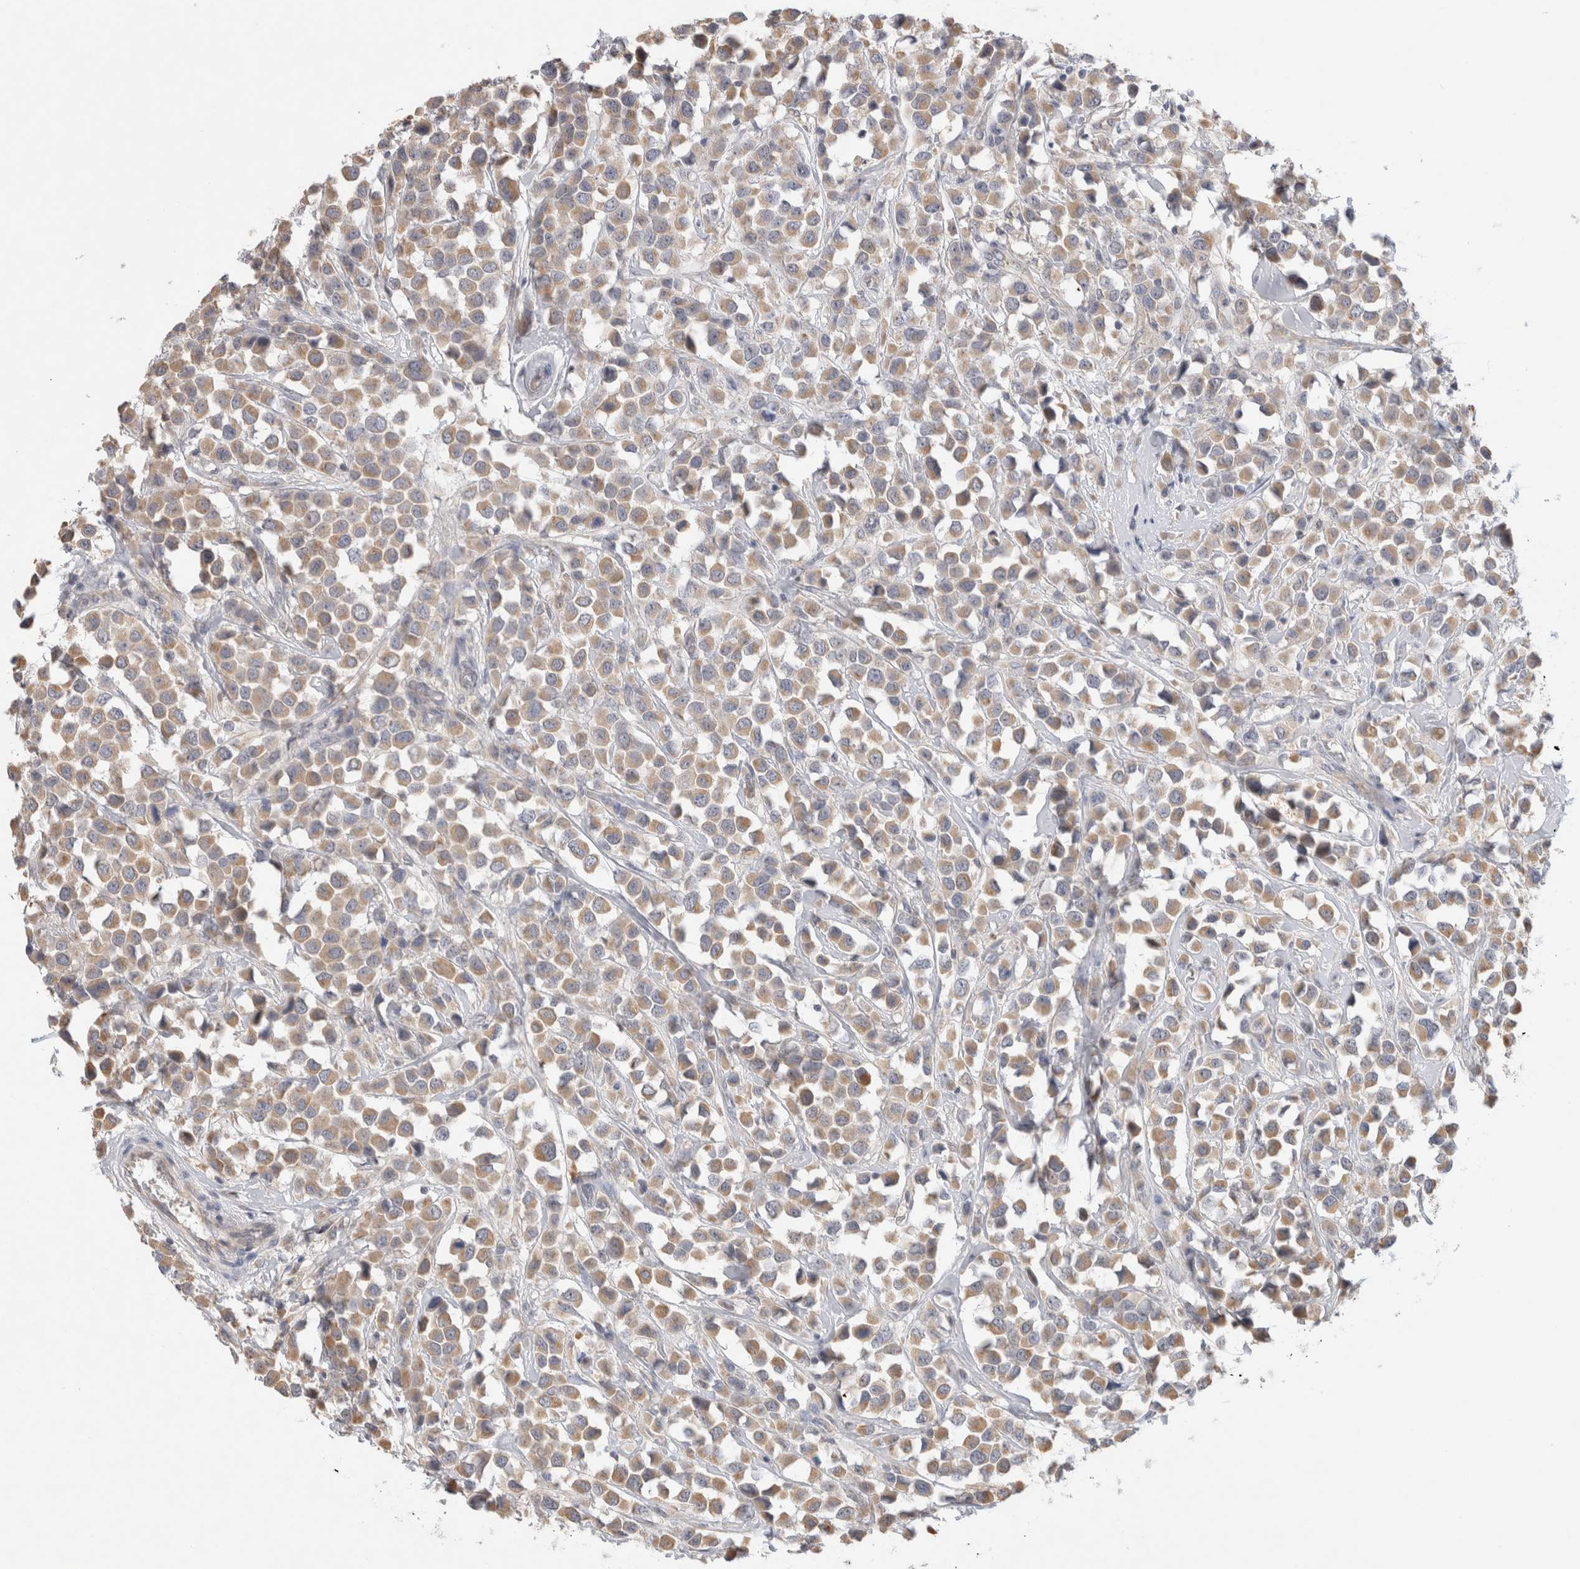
{"staining": {"intensity": "weak", "quantity": ">75%", "location": "cytoplasmic/membranous"}, "tissue": "breast cancer", "cell_type": "Tumor cells", "image_type": "cancer", "snomed": [{"axis": "morphology", "description": "Duct carcinoma"}, {"axis": "topography", "description": "Breast"}], "caption": "Protein expression analysis of breast cancer shows weak cytoplasmic/membranous positivity in about >75% of tumor cells.", "gene": "GAS1", "patient": {"sex": "female", "age": 61}}